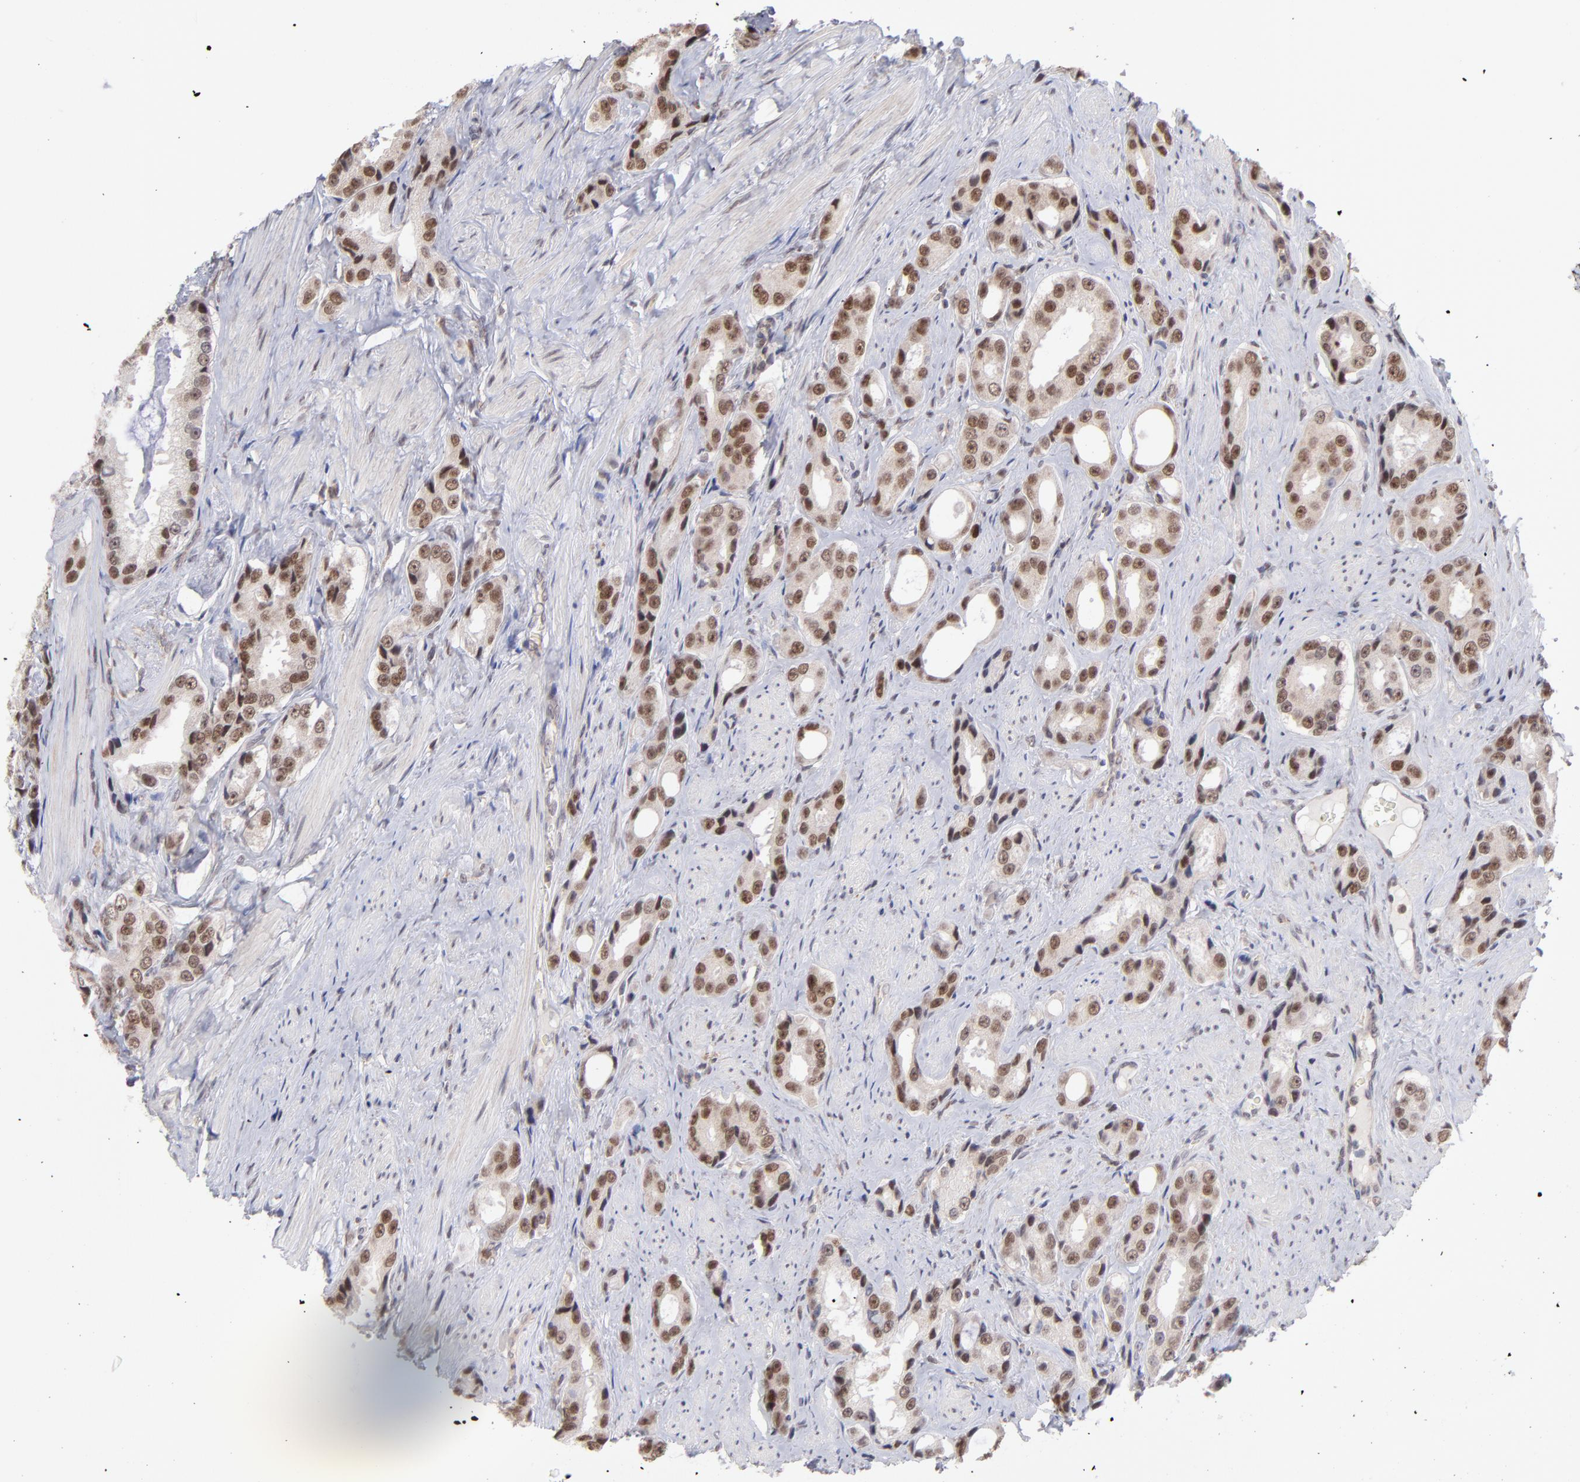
{"staining": {"intensity": "moderate", "quantity": ">75%", "location": "nuclear"}, "tissue": "prostate cancer", "cell_type": "Tumor cells", "image_type": "cancer", "snomed": [{"axis": "morphology", "description": "Adenocarcinoma, Medium grade"}, {"axis": "topography", "description": "Prostate"}], "caption": "Moderate nuclear protein staining is identified in about >75% of tumor cells in medium-grade adenocarcinoma (prostate).", "gene": "OAS1", "patient": {"sex": "male", "age": 60}}